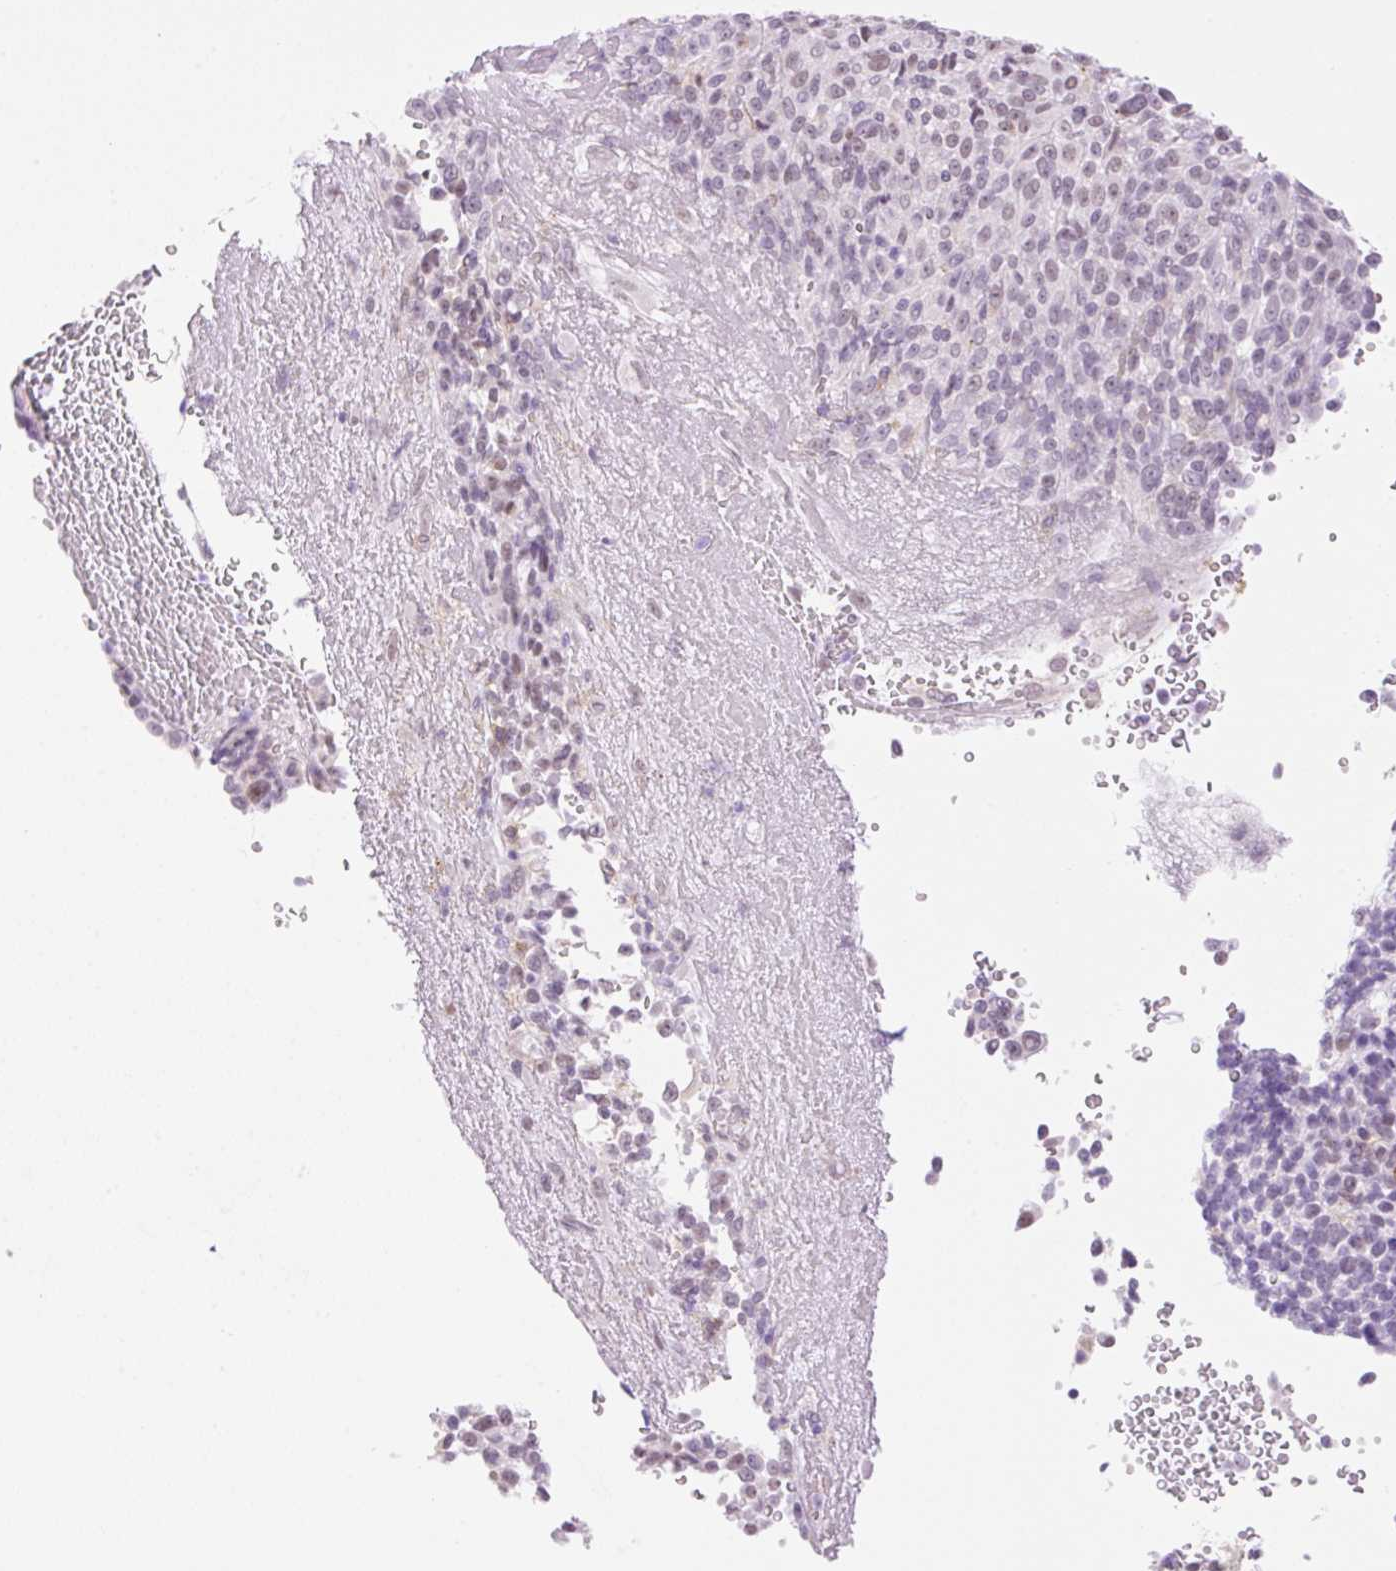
{"staining": {"intensity": "weak", "quantity": "25%-75%", "location": "nuclear"}, "tissue": "melanoma", "cell_type": "Tumor cells", "image_type": "cancer", "snomed": [{"axis": "morphology", "description": "Malignant melanoma, Metastatic site"}, {"axis": "topography", "description": "Brain"}], "caption": "Approximately 25%-75% of tumor cells in human malignant melanoma (metastatic site) reveal weak nuclear protein staining as visualized by brown immunohistochemical staining.", "gene": "PALM3", "patient": {"sex": "female", "age": 56}}